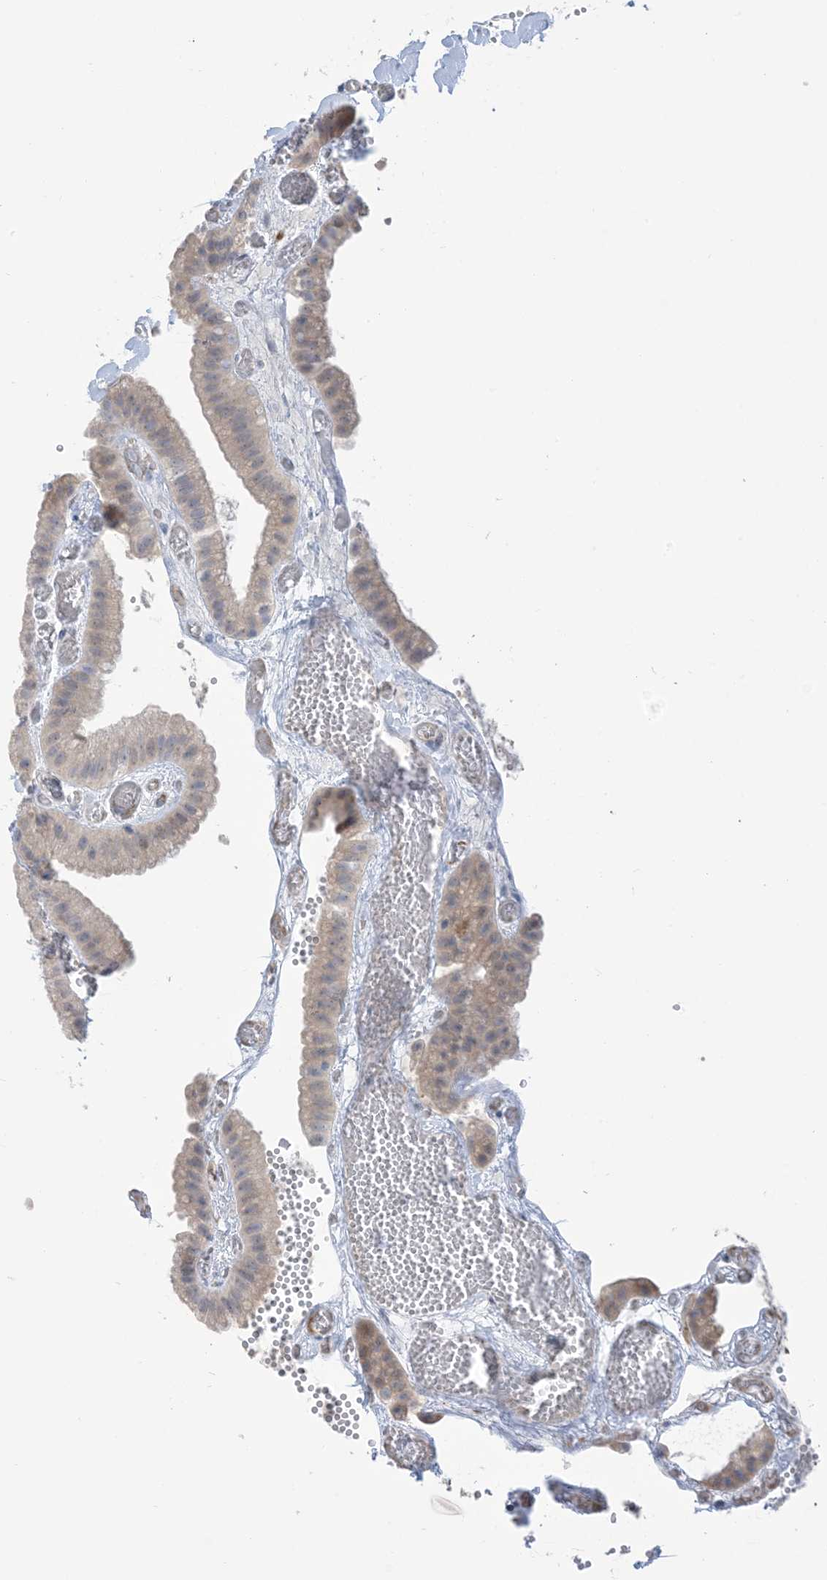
{"staining": {"intensity": "negative", "quantity": "none", "location": "none"}, "tissue": "gallbladder", "cell_type": "Glandular cells", "image_type": "normal", "snomed": [{"axis": "morphology", "description": "Normal tissue, NOS"}, {"axis": "topography", "description": "Gallbladder"}], "caption": "Immunohistochemical staining of unremarkable human gallbladder reveals no significant positivity in glandular cells. (Brightfield microscopy of DAB IHC at high magnification).", "gene": "TTYH1", "patient": {"sex": "female", "age": 64}}